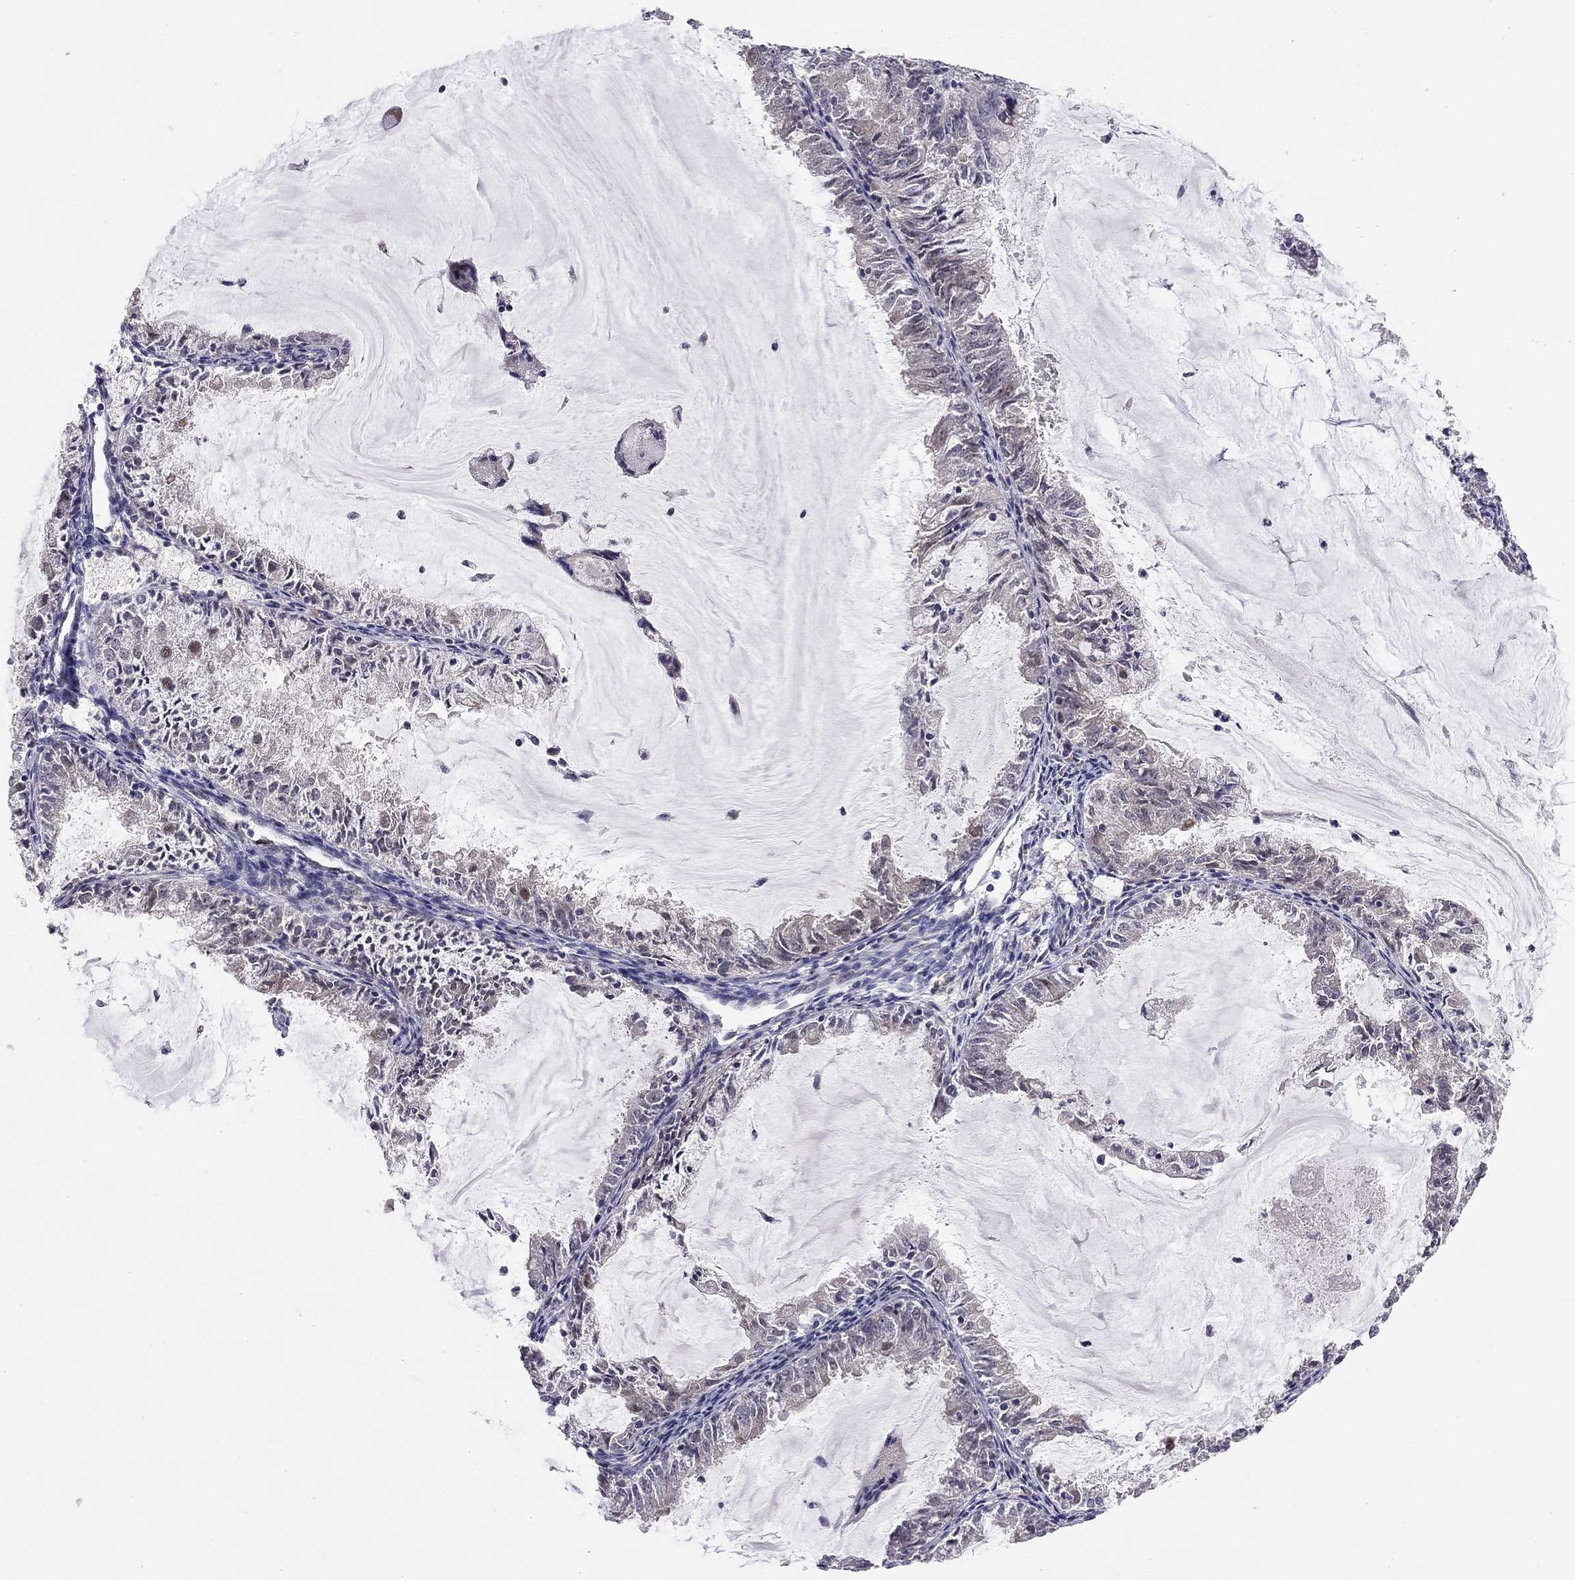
{"staining": {"intensity": "negative", "quantity": "none", "location": "none"}, "tissue": "endometrial cancer", "cell_type": "Tumor cells", "image_type": "cancer", "snomed": [{"axis": "morphology", "description": "Adenocarcinoma, NOS"}, {"axis": "topography", "description": "Endometrium"}], "caption": "The immunohistochemistry (IHC) micrograph has no significant positivity in tumor cells of endometrial cancer tissue. (DAB (3,3'-diaminobenzidine) IHC with hematoxylin counter stain).", "gene": "STXBP6", "patient": {"sex": "female", "age": 57}}